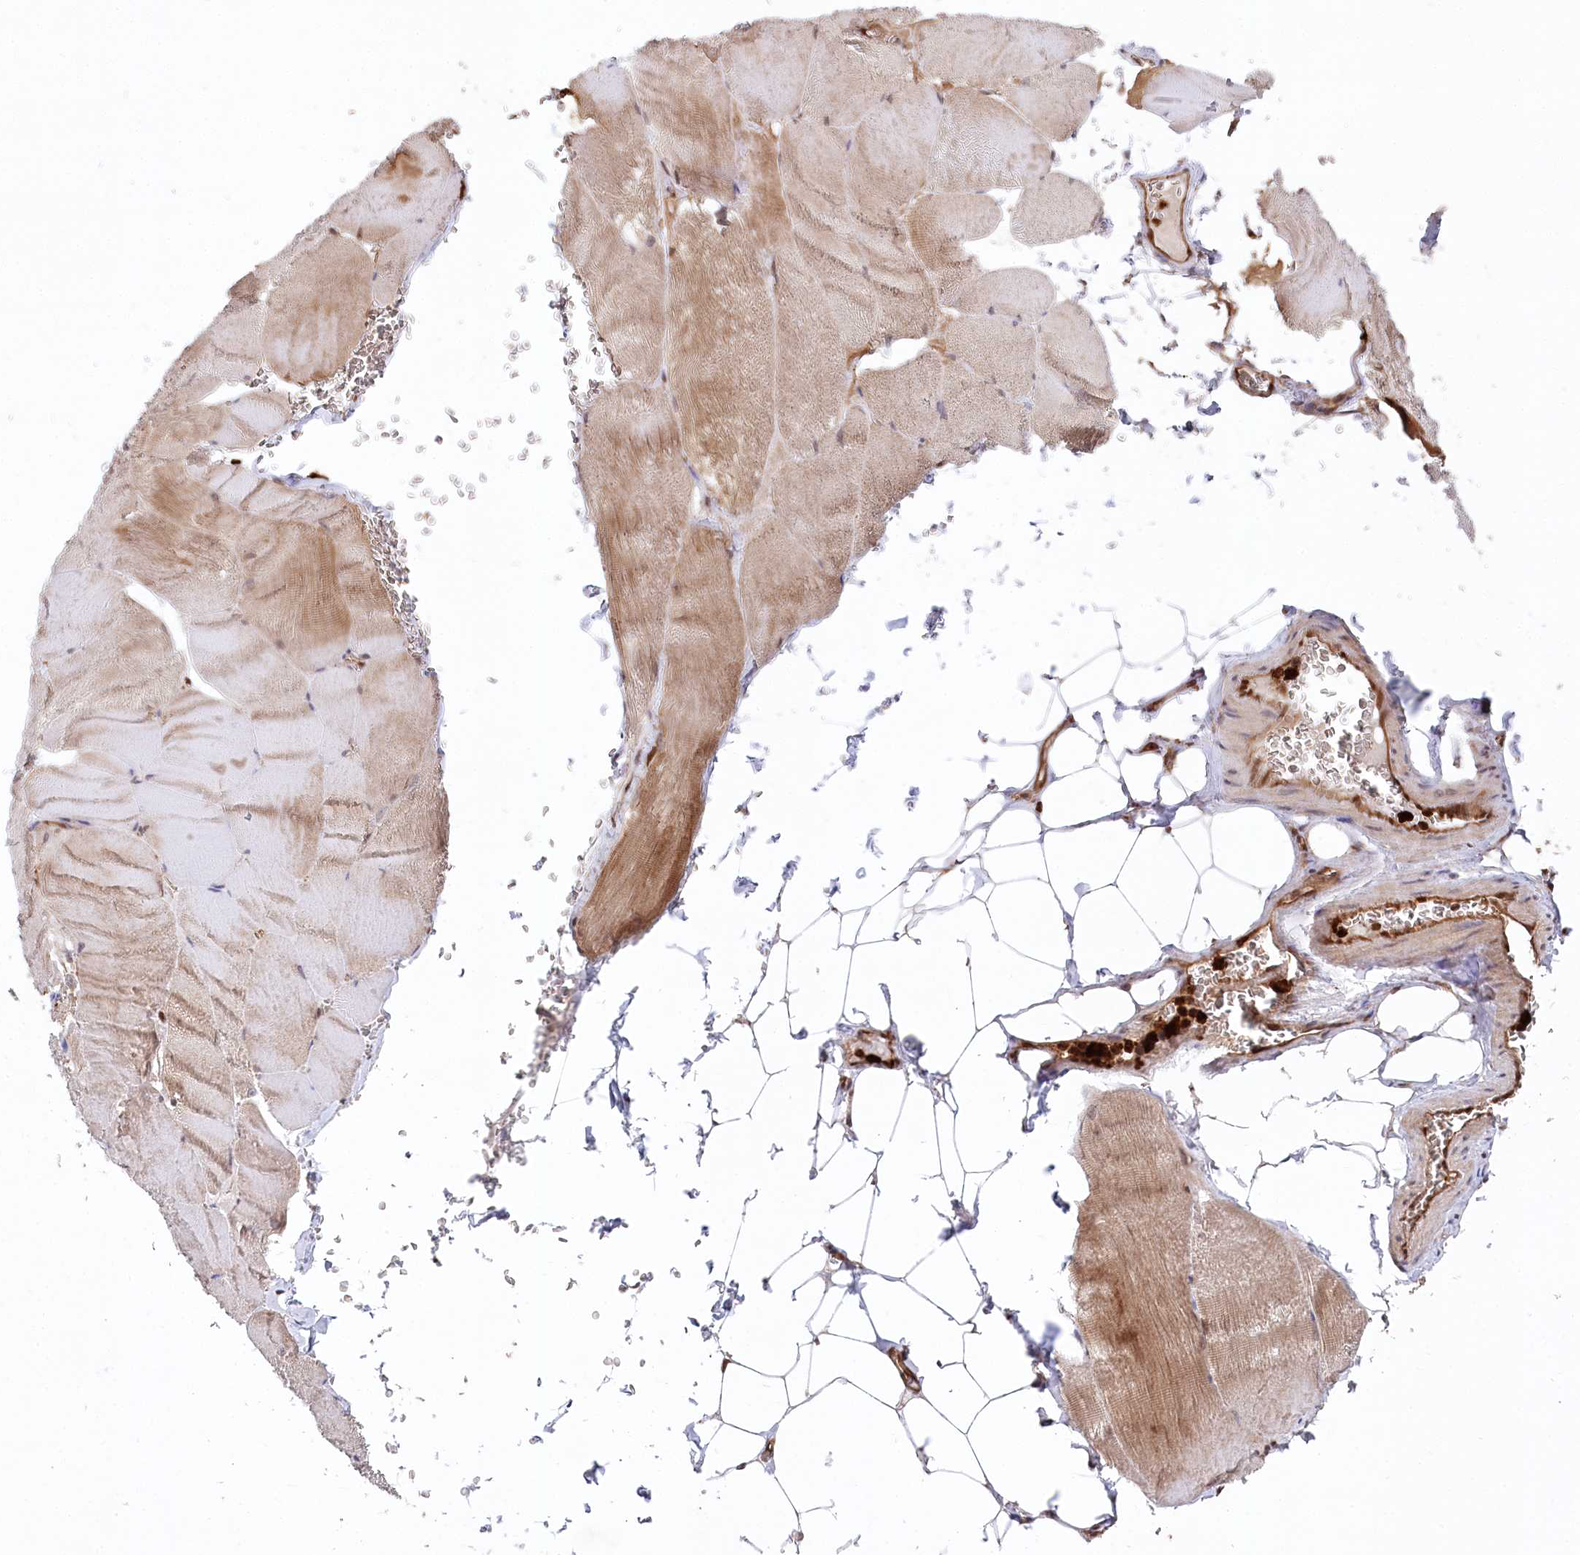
{"staining": {"intensity": "moderate", "quantity": "25%-75%", "location": "cytoplasmic/membranous"}, "tissue": "skeletal muscle", "cell_type": "Myocytes", "image_type": "normal", "snomed": [{"axis": "morphology", "description": "Normal tissue, NOS"}, {"axis": "morphology", "description": "Basal cell carcinoma"}, {"axis": "topography", "description": "Skeletal muscle"}], "caption": "IHC (DAB (3,3'-diaminobenzidine)) staining of unremarkable skeletal muscle displays moderate cytoplasmic/membranous protein positivity in approximately 25%-75% of myocytes. (brown staining indicates protein expression, while blue staining denotes nuclei).", "gene": "LSG1", "patient": {"sex": "female", "age": 64}}